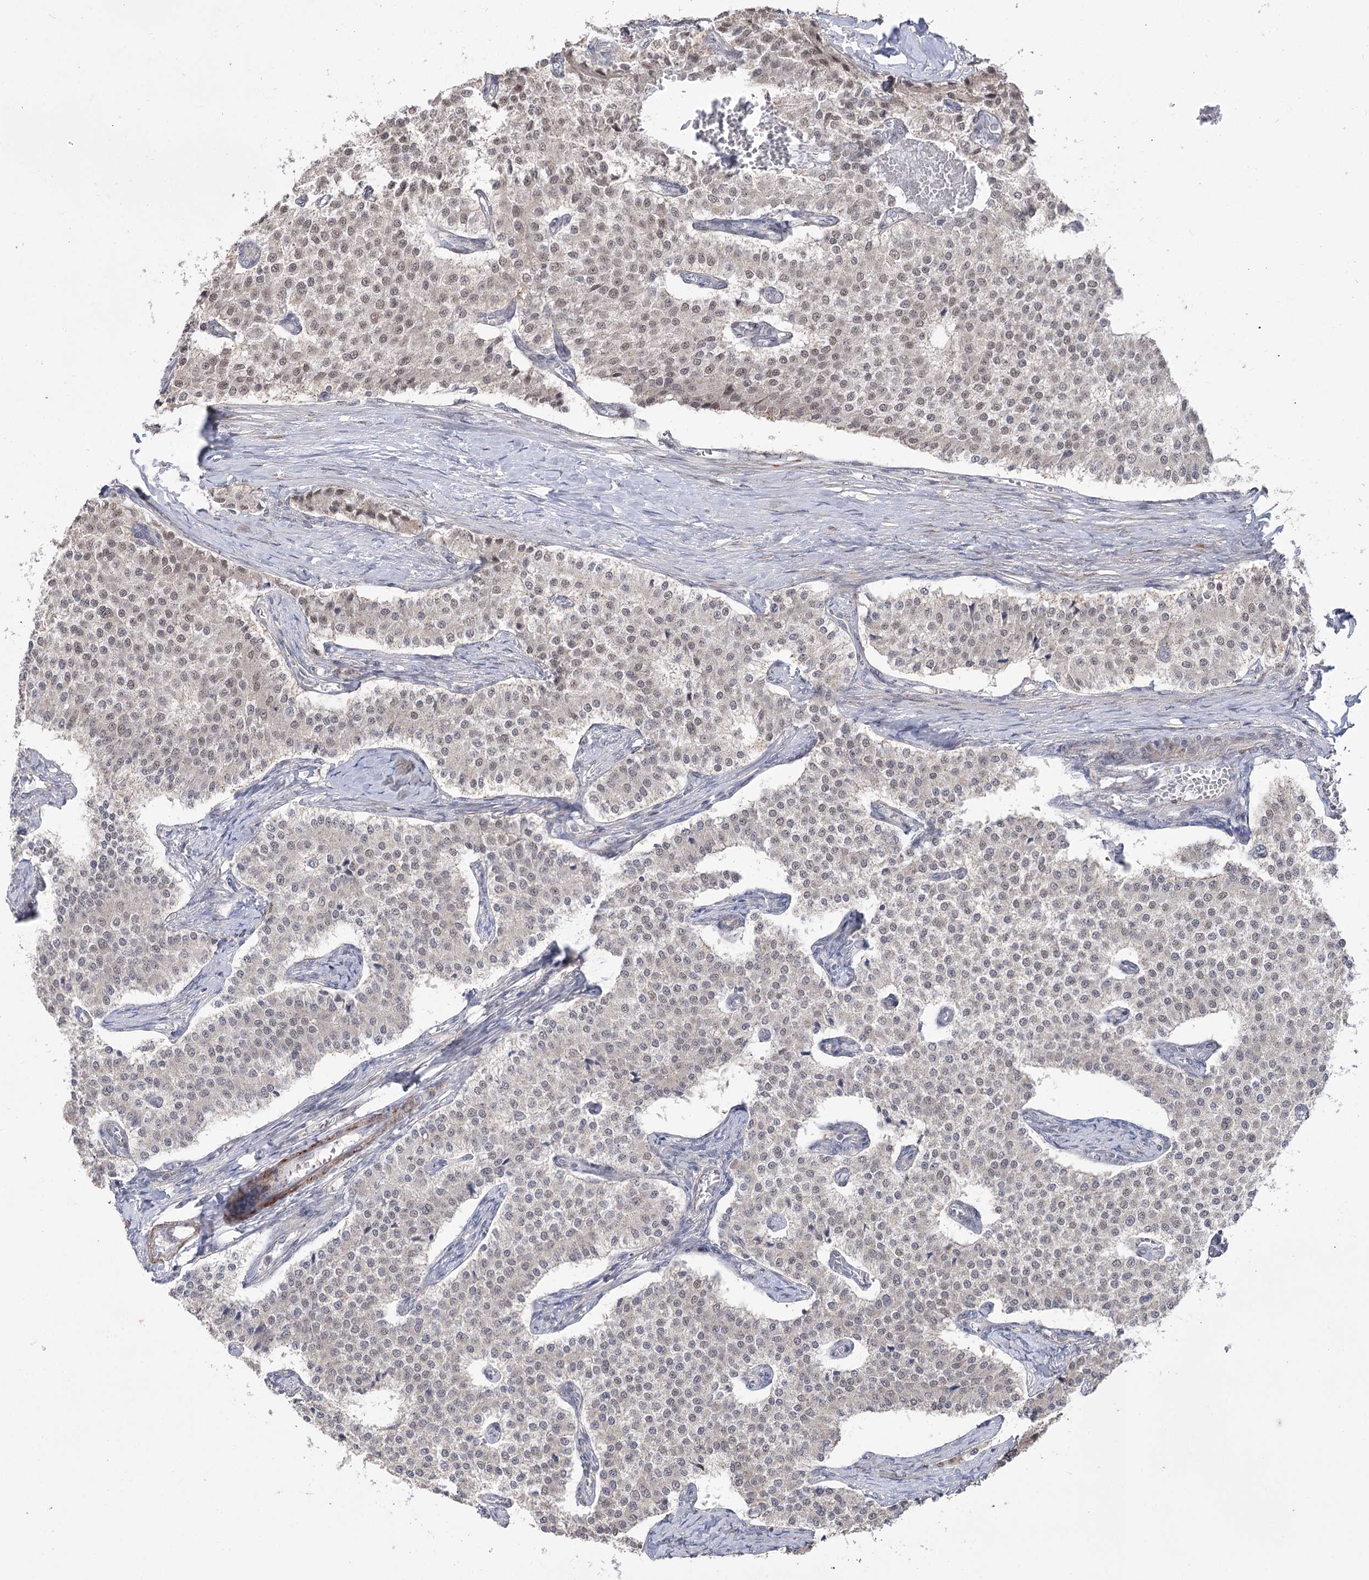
{"staining": {"intensity": "weak", "quantity": ">75%", "location": "cytoplasmic/membranous"}, "tissue": "carcinoid", "cell_type": "Tumor cells", "image_type": "cancer", "snomed": [{"axis": "morphology", "description": "Carcinoid, malignant, NOS"}, {"axis": "topography", "description": "Colon"}], "caption": "The image demonstrates immunohistochemical staining of carcinoid. There is weak cytoplasmic/membranous staining is present in approximately >75% of tumor cells. (DAB (3,3'-diaminobenzidine) = brown stain, brightfield microscopy at high magnification).", "gene": "ZSCAN23", "patient": {"sex": "female", "age": 52}}